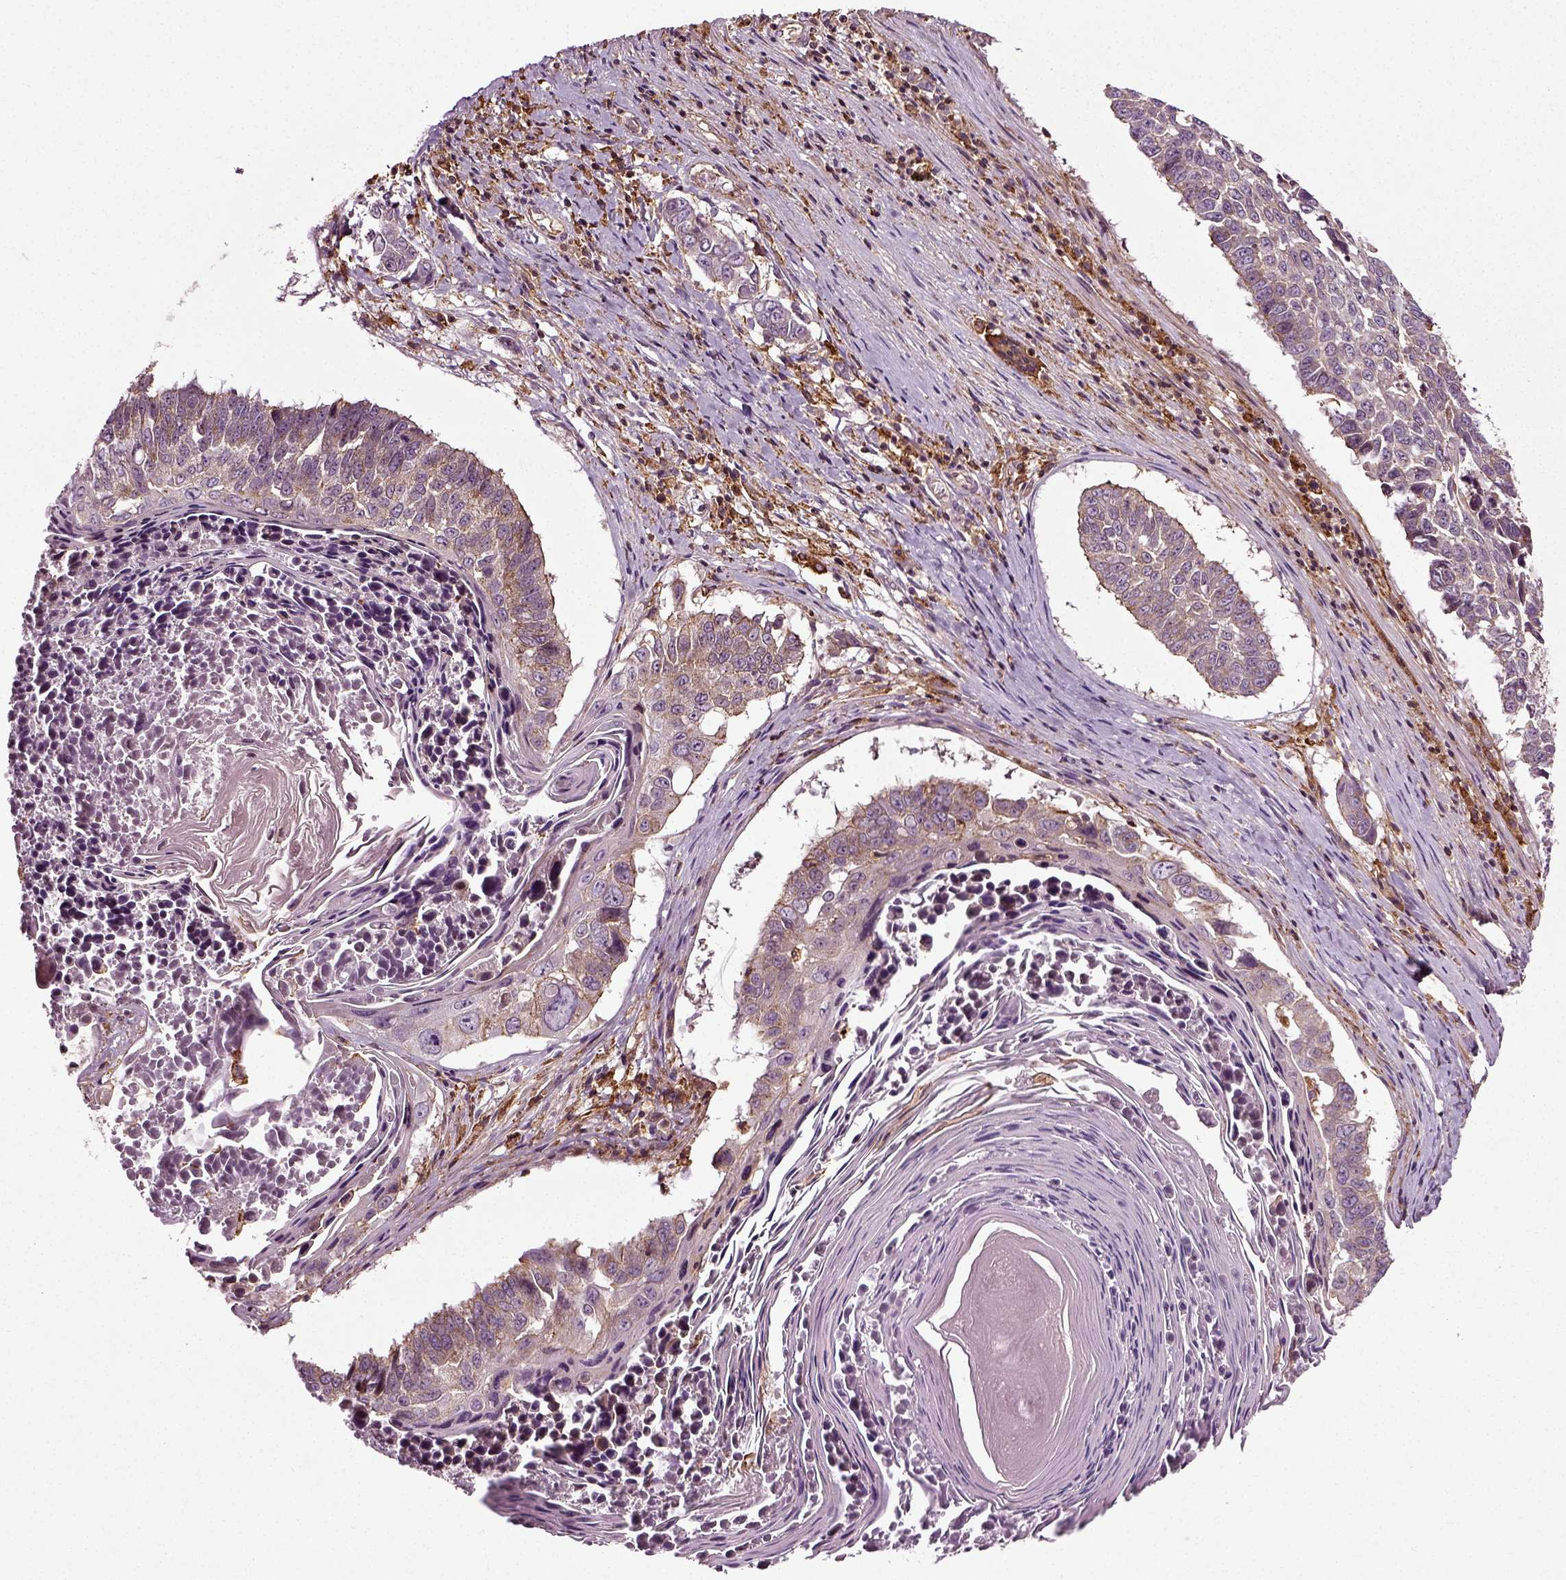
{"staining": {"intensity": "moderate", "quantity": "<25%", "location": "cytoplasmic/membranous"}, "tissue": "lung cancer", "cell_type": "Tumor cells", "image_type": "cancer", "snomed": [{"axis": "morphology", "description": "Squamous cell carcinoma, NOS"}, {"axis": "topography", "description": "Lung"}], "caption": "Human lung squamous cell carcinoma stained with a protein marker reveals moderate staining in tumor cells.", "gene": "RHOF", "patient": {"sex": "male", "age": 73}}